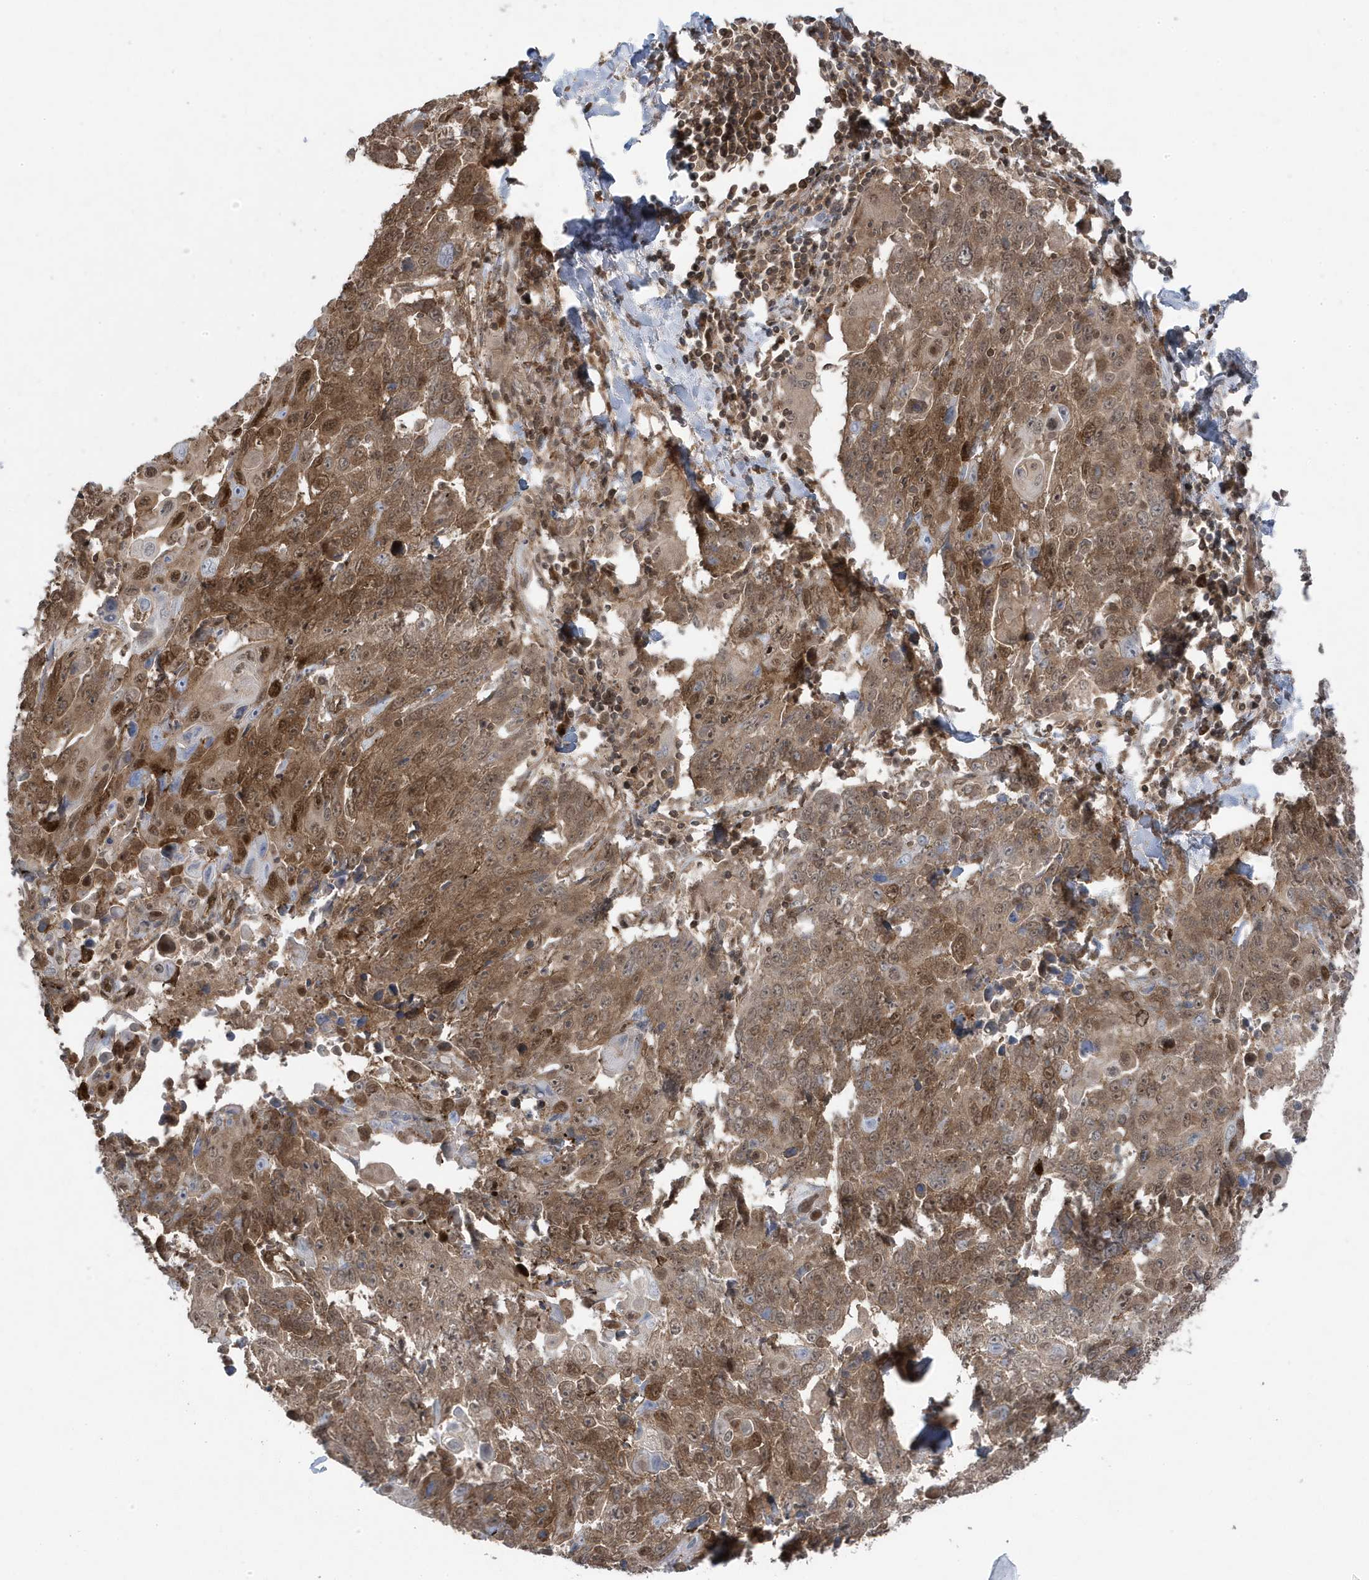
{"staining": {"intensity": "moderate", "quantity": ">75%", "location": "cytoplasmic/membranous,nuclear"}, "tissue": "lung cancer", "cell_type": "Tumor cells", "image_type": "cancer", "snomed": [{"axis": "morphology", "description": "Squamous cell carcinoma, NOS"}, {"axis": "topography", "description": "Lung"}], "caption": "Human squamous cell carcinoma (lung) stained with a brown dye shows moderate cytoplasmic/membranous and nuclear positive expression in about >75% of tumor cells.", "gene": "MAPK1IP1L", "patient": {"sex": "male", "age": 66}}